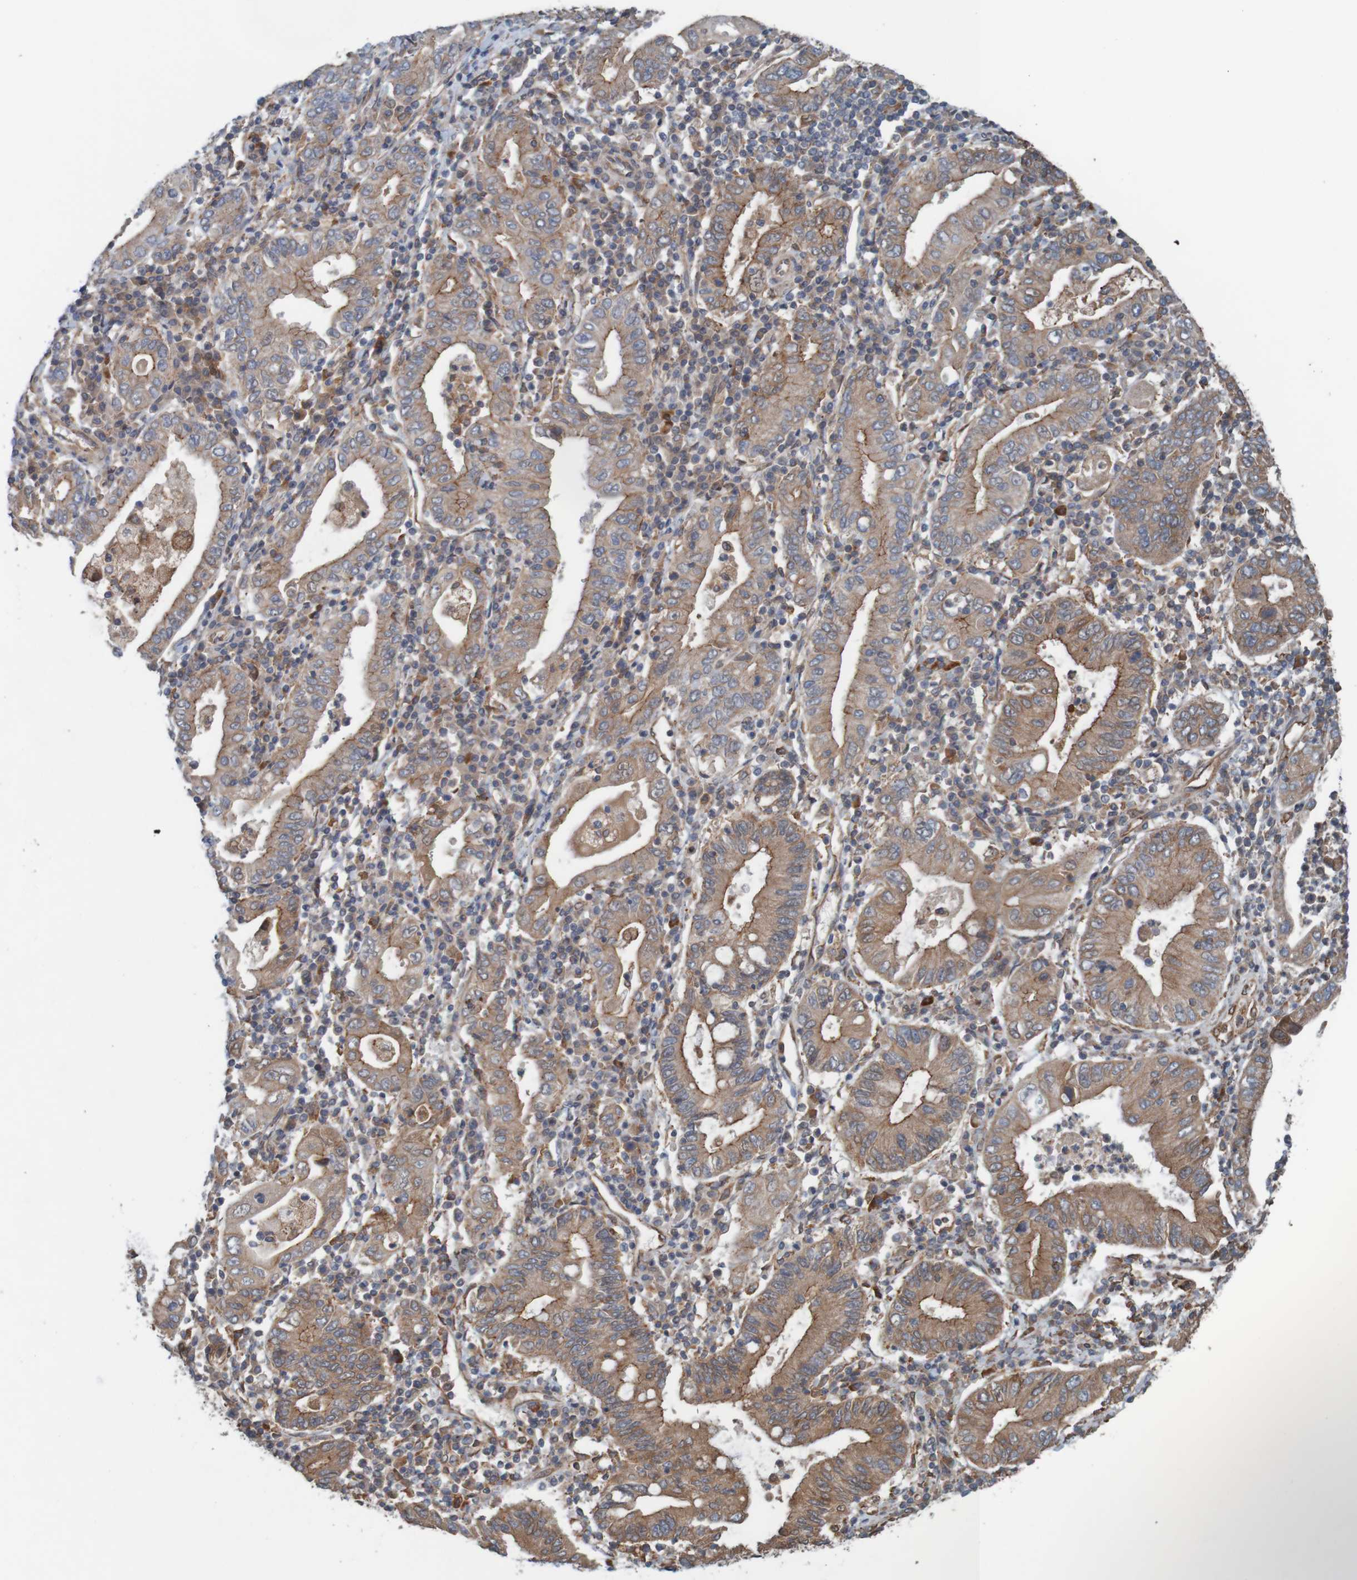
{"staining": {"intensity": "weak", "quantity": ">75%", "location": "cytoplasmic/membranous"}, "tissue": "stomach cancer", "cell_type": "Tumor cells", "image_type": "cancer", "snomed": [{"axis": "morphology", "description": "Normal tissue, NOS"}, {"axis": "morphology", "description": "Adenocarcinoma, NOS"}, {"axis": "topography", "description": "Esophagus"}, {"axis": "topography", "description": "Stomach, upper"}, {"axis": "topography", "description": "Peripheral nerve tissue"}], "caption": "A histopathology image of human stomach cancer stained for a protein reveals weak cytoplasmic/membranous brown staining in tumor cells. The staining is performed using DAB brown chromogen to label protein expression. The nuclei are counter-stained blue using hematoxylin.", "gene": "ARHGEF11", "patient": {"sex": "male", "age": 62}}